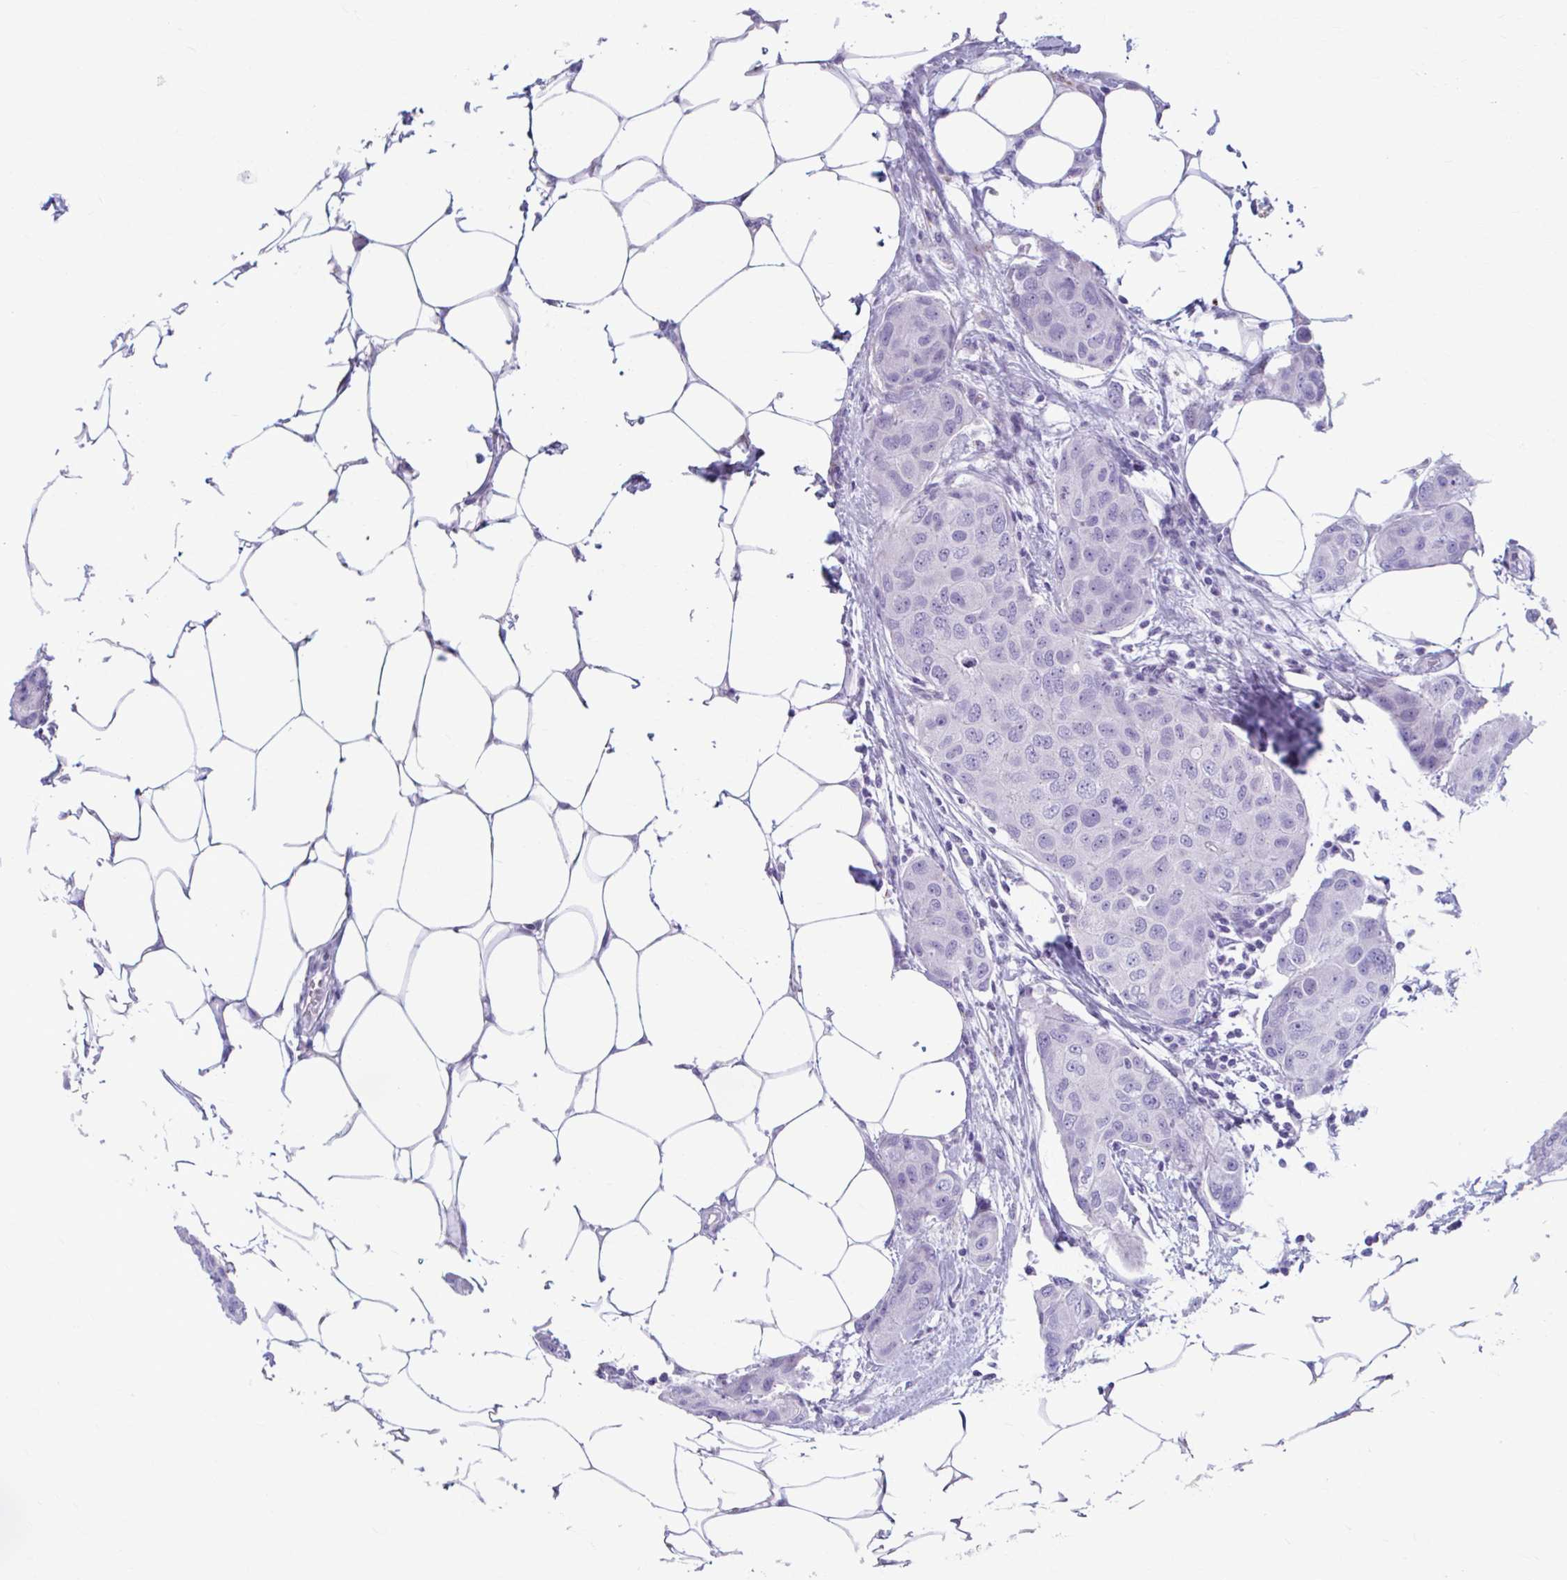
{"staining": {"intensity": "negative", "quantity": "none", "location": "none"}, "tissue": "breast cancer", "cell_type": "Tumor cells", "image_type": "cancer", "snomed": [{"axis": "morphology", "description": "Duct carcinoma"}, {"axis": "topography", "description": "Breast"}, {"axis": "topography", "description": "Lymph node"}], "caption": "Human infiltrating ductal carcinoma (breast) stained for a protein using immunohistochemistry reveals no positivity in tumor cells.", "gene": "C12orf71", "patient": {"sex": "female", "age": 80}}